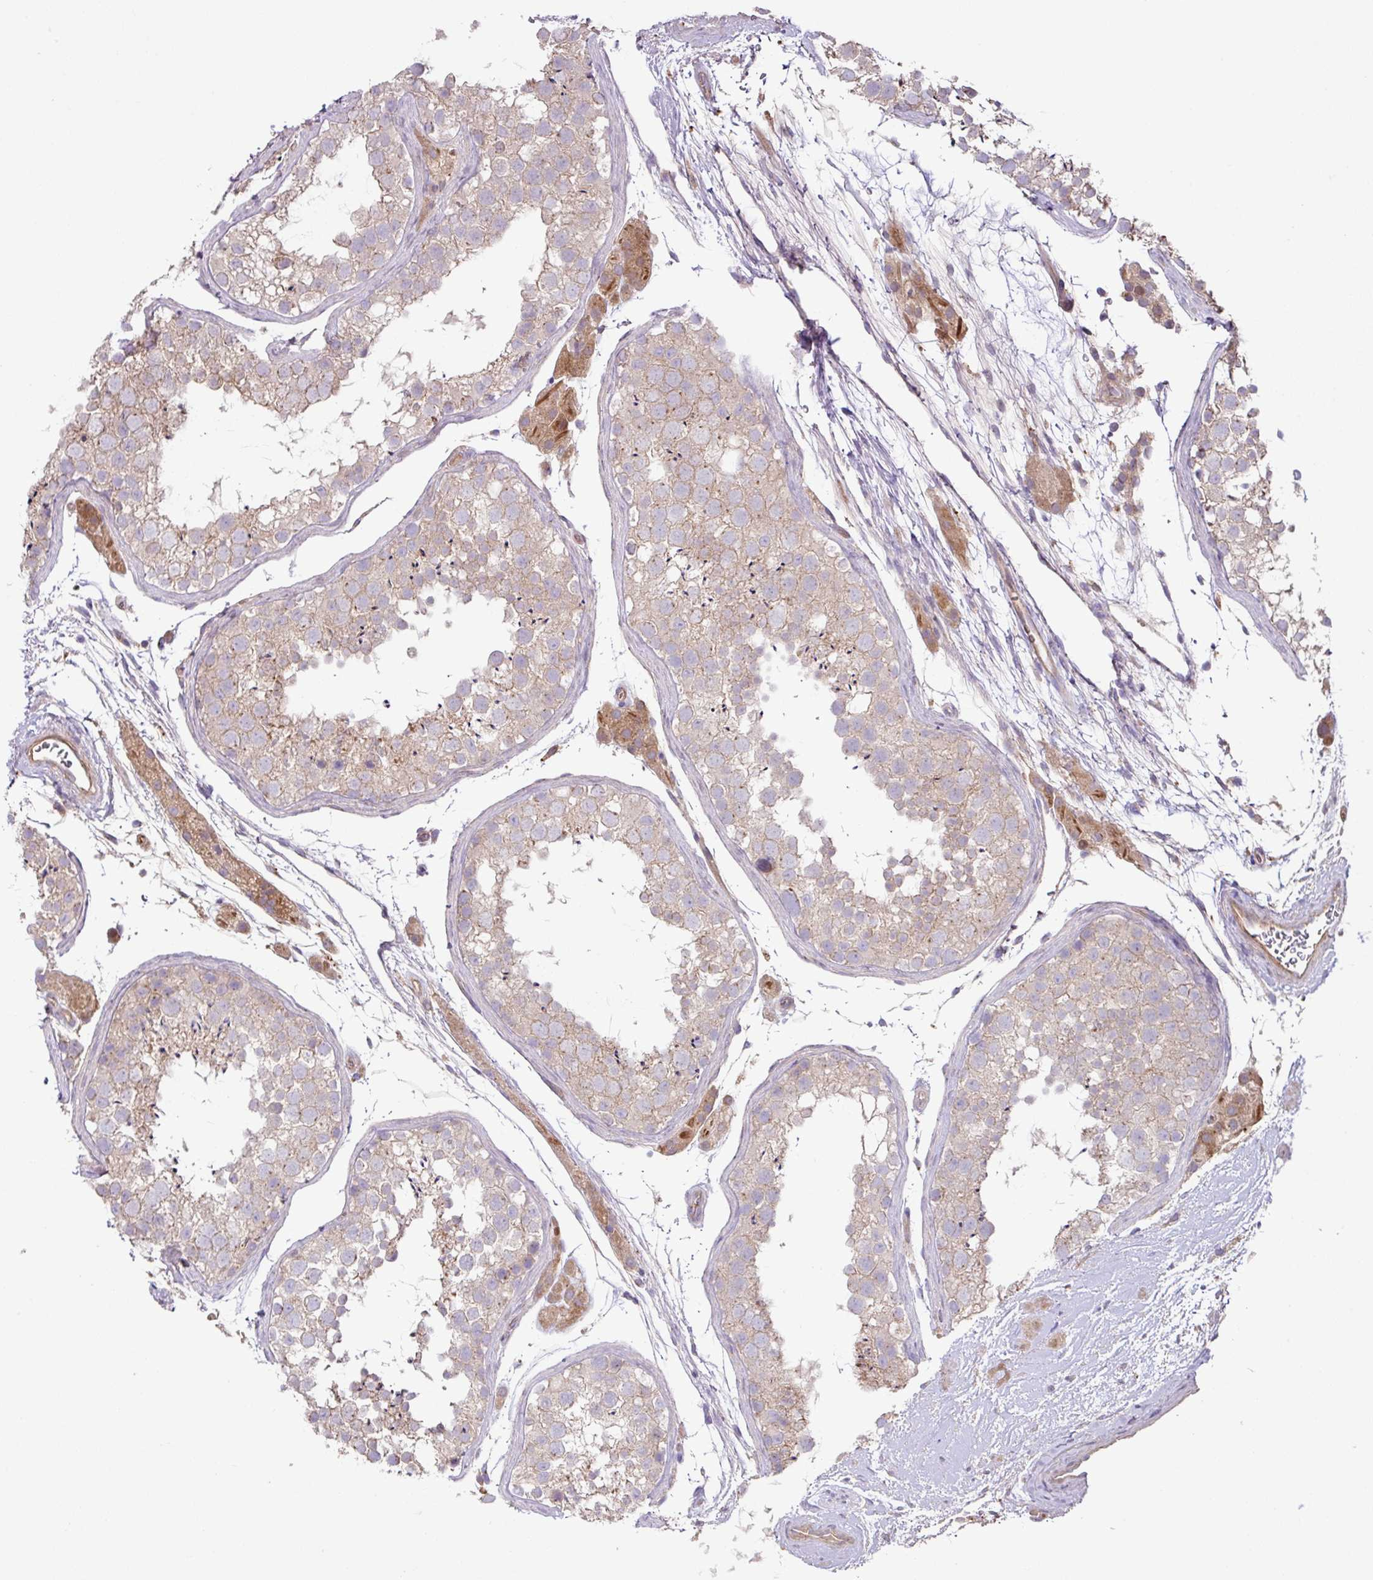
{"staining": {"intensity": "weak", "quantity": "25%-75%", "location": "cytoplasmic/membranous"}, "tissue": "testis", "cell_type": "Cells in seminiferous ducts", "image_type": "normal", "snomed": [{"axis": "morphology", "description": "Normal tissue, NOS"}, {"axis": "topography", "description": "Testis"}], "caption": "An image of testis stained for a protein shows weak cytoplasmic/membranous brown staining in cells in seminiferous ducts.", "gene": "RIC1", "patient": {"sex": "male", "age": 41}}